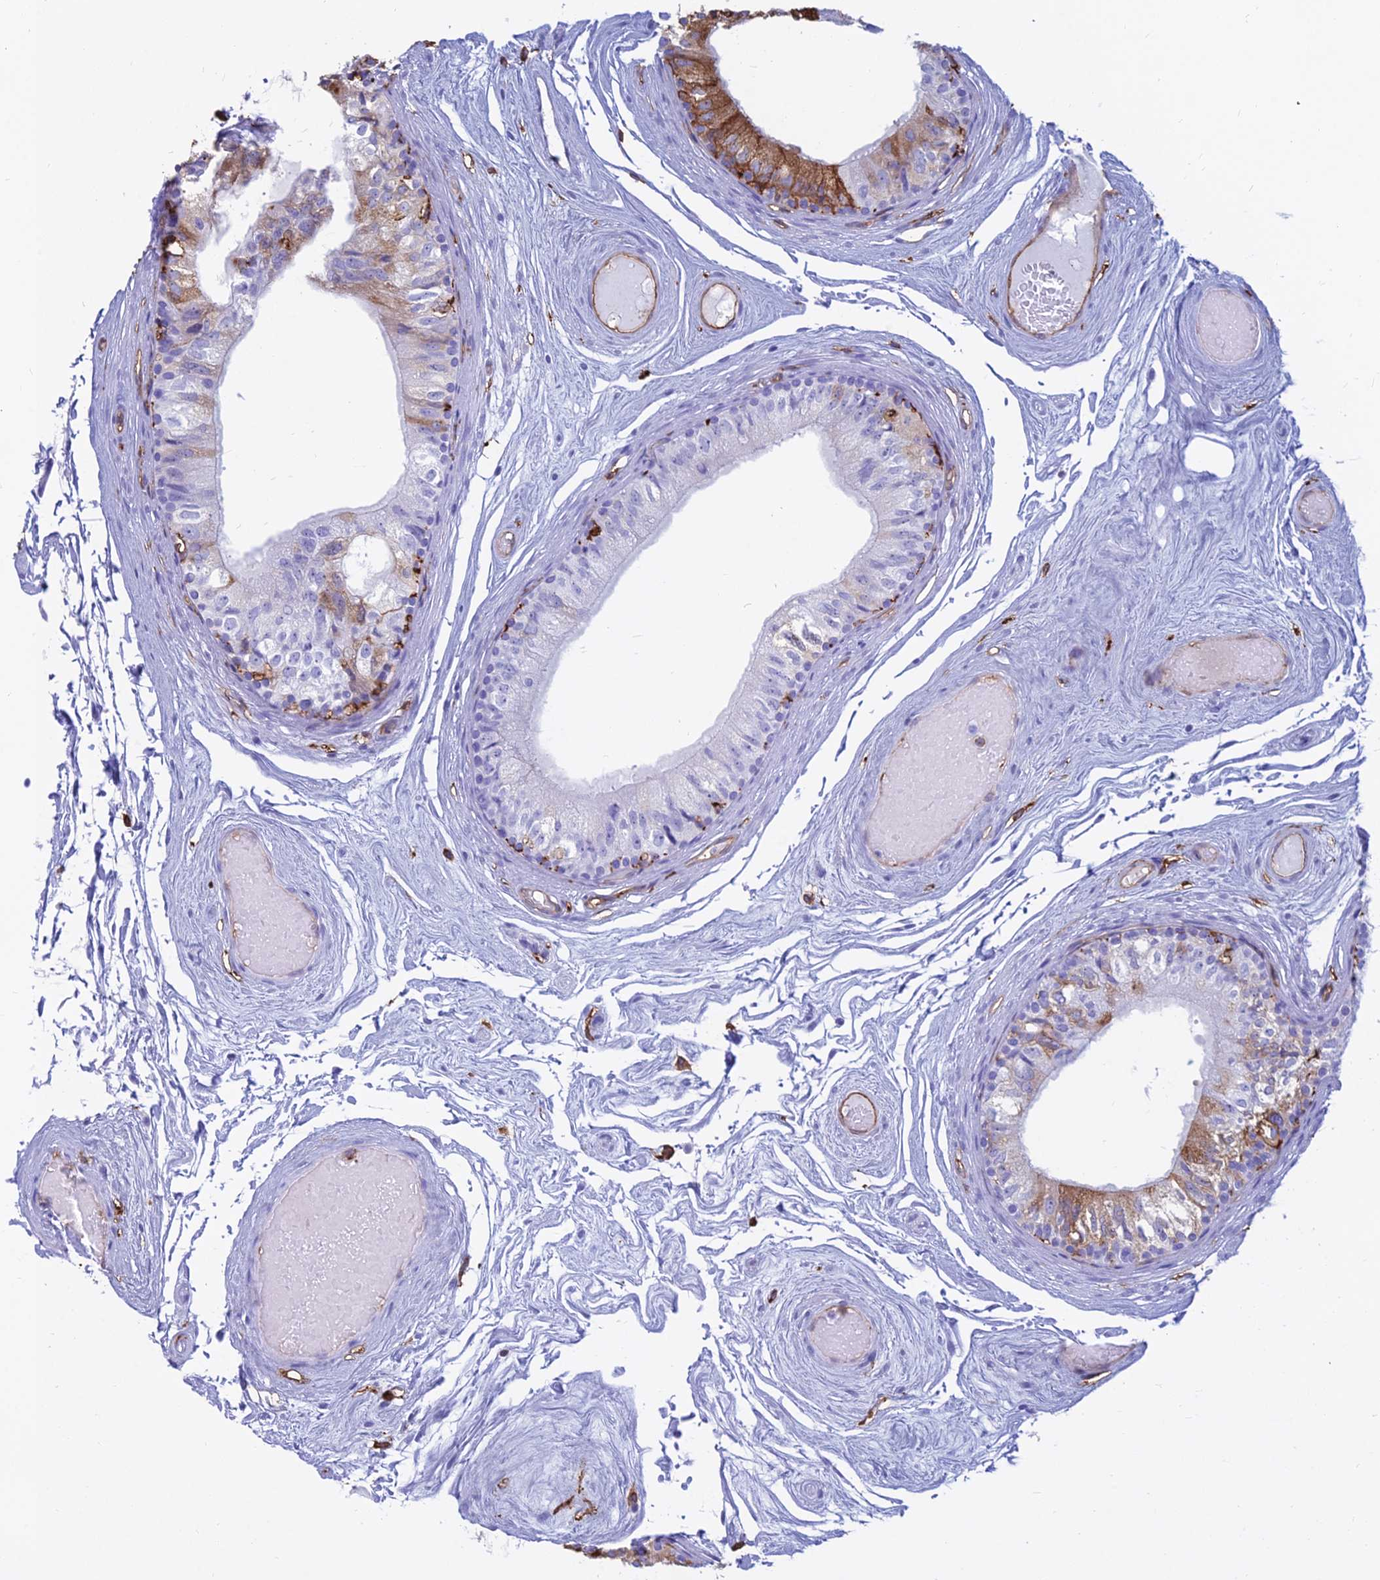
{"staining": {"intensity": "moderate", "quantity": "25%-75%", "location": "cytoplasmic/membranous"}, "tissue": "epididymis", "cell_type": "Glandular cells", "image_type": "normal", "snomed": [{"axis": "morphology", "description": "Normal tissue, NOS"}, {"axis": "topography", "description": "Epididymis"}], "caption": "Protein expression analysis of benign epididymis reveals moderate cytoplasmic/membranous expression in about 25%-75% of glandular cells. Using DAB (brown) and hematoxylin (blue) stains, captured at high magnification using brightfield microscopy.", "gene": "HLA", "patient": {"sex": "male", "age": 79}}